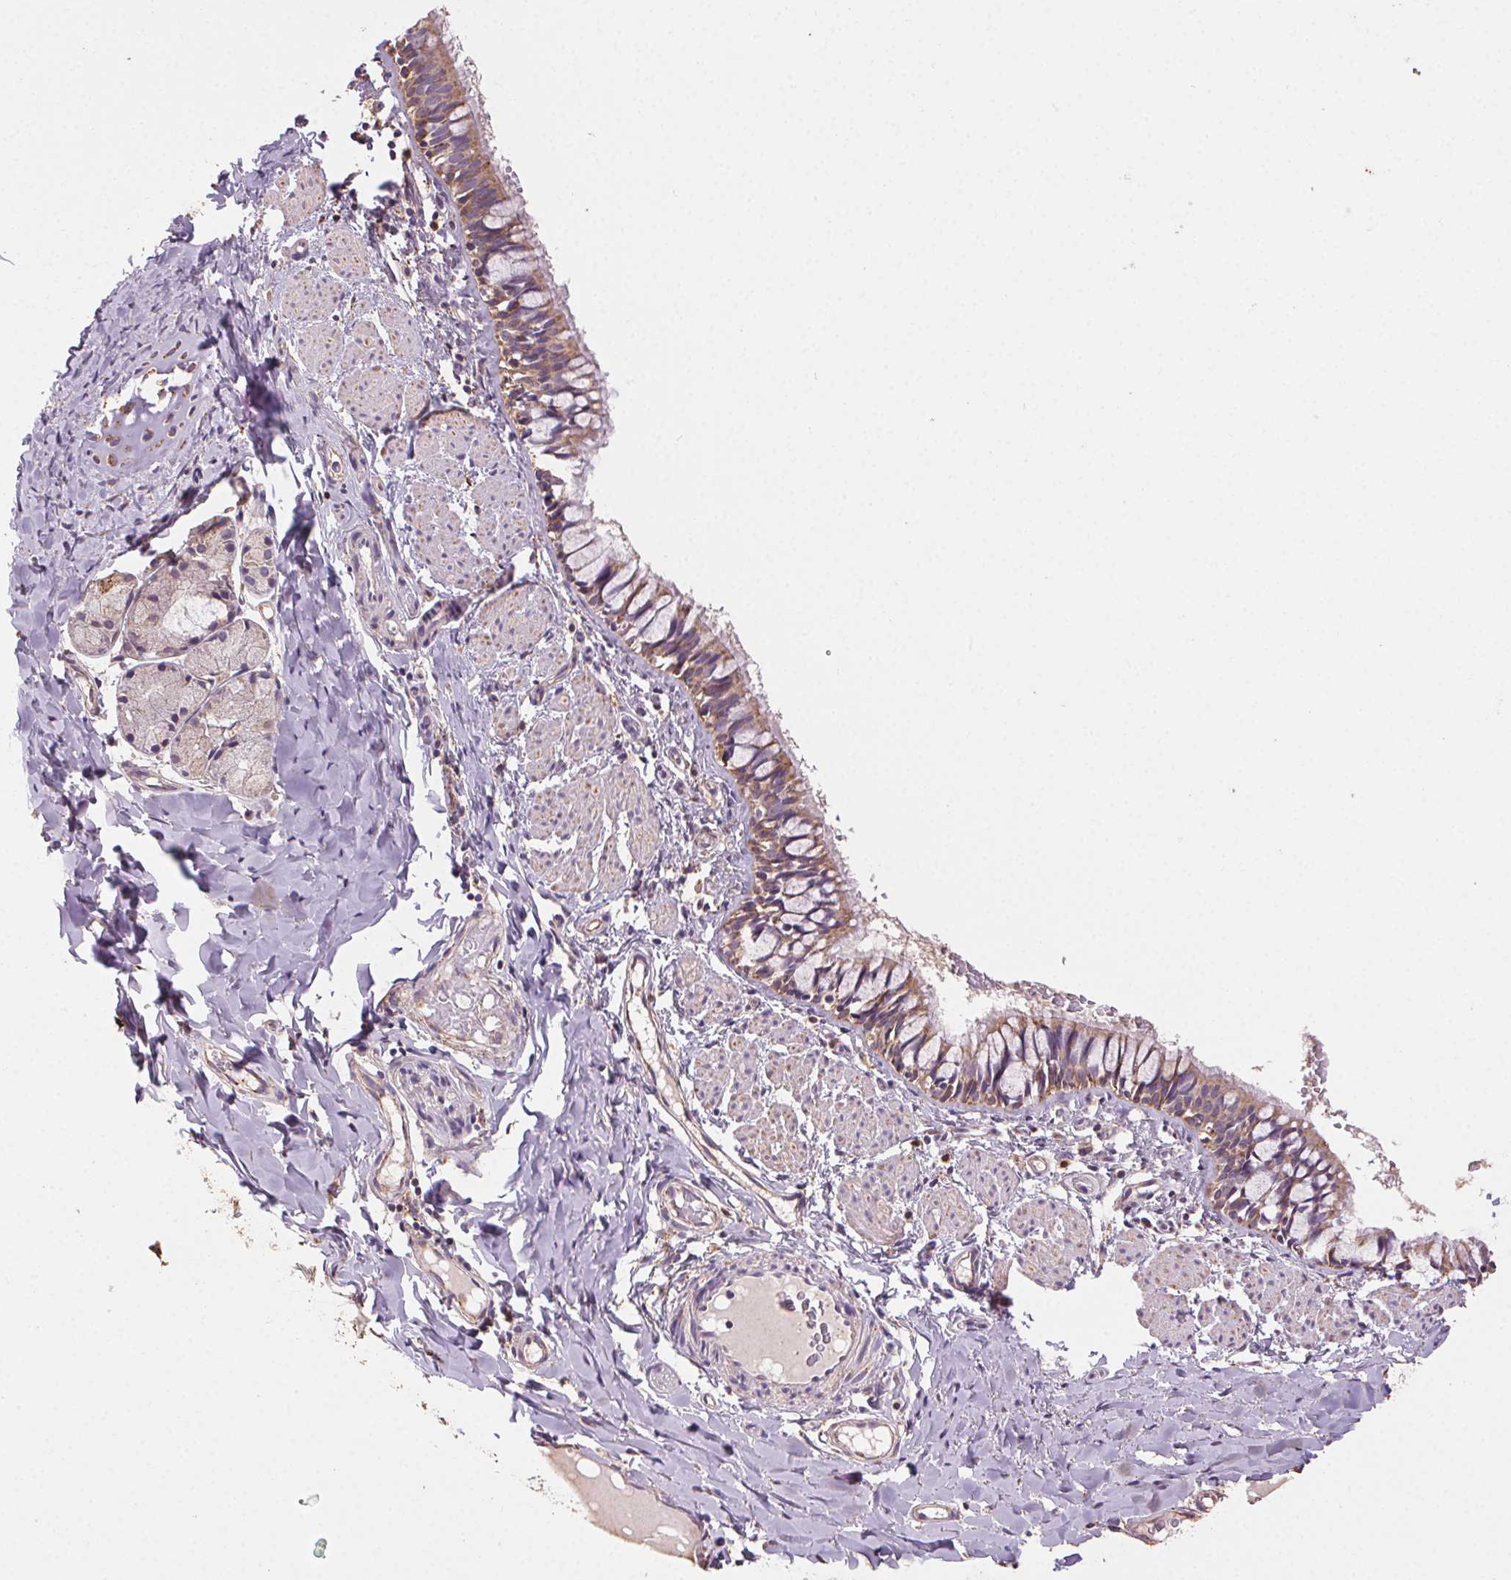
{"staining": {"intensity": "moderate", "quantity": ">75%", "location": "cytoplasmic/membranous"}, "tissue": "bronchus", "cell_type": "Respiratory epithelial cells", "image_type": "normal", "snomed": [{"axis": "morphology", "description": "Normal tissue, NOS"}, {"axis": "topography", "description": "Bronchus"}], "caption": "Respiratory epithelial cells demonstrate medium levels of moderate cytoplasmic/membranous positivity in approximately >75% of cells in normal bronchus. (IHC, brightfield microscopy, high magnification).", "gene": "FNBP1L", "patient": {"sex": "male", "age": 1}}